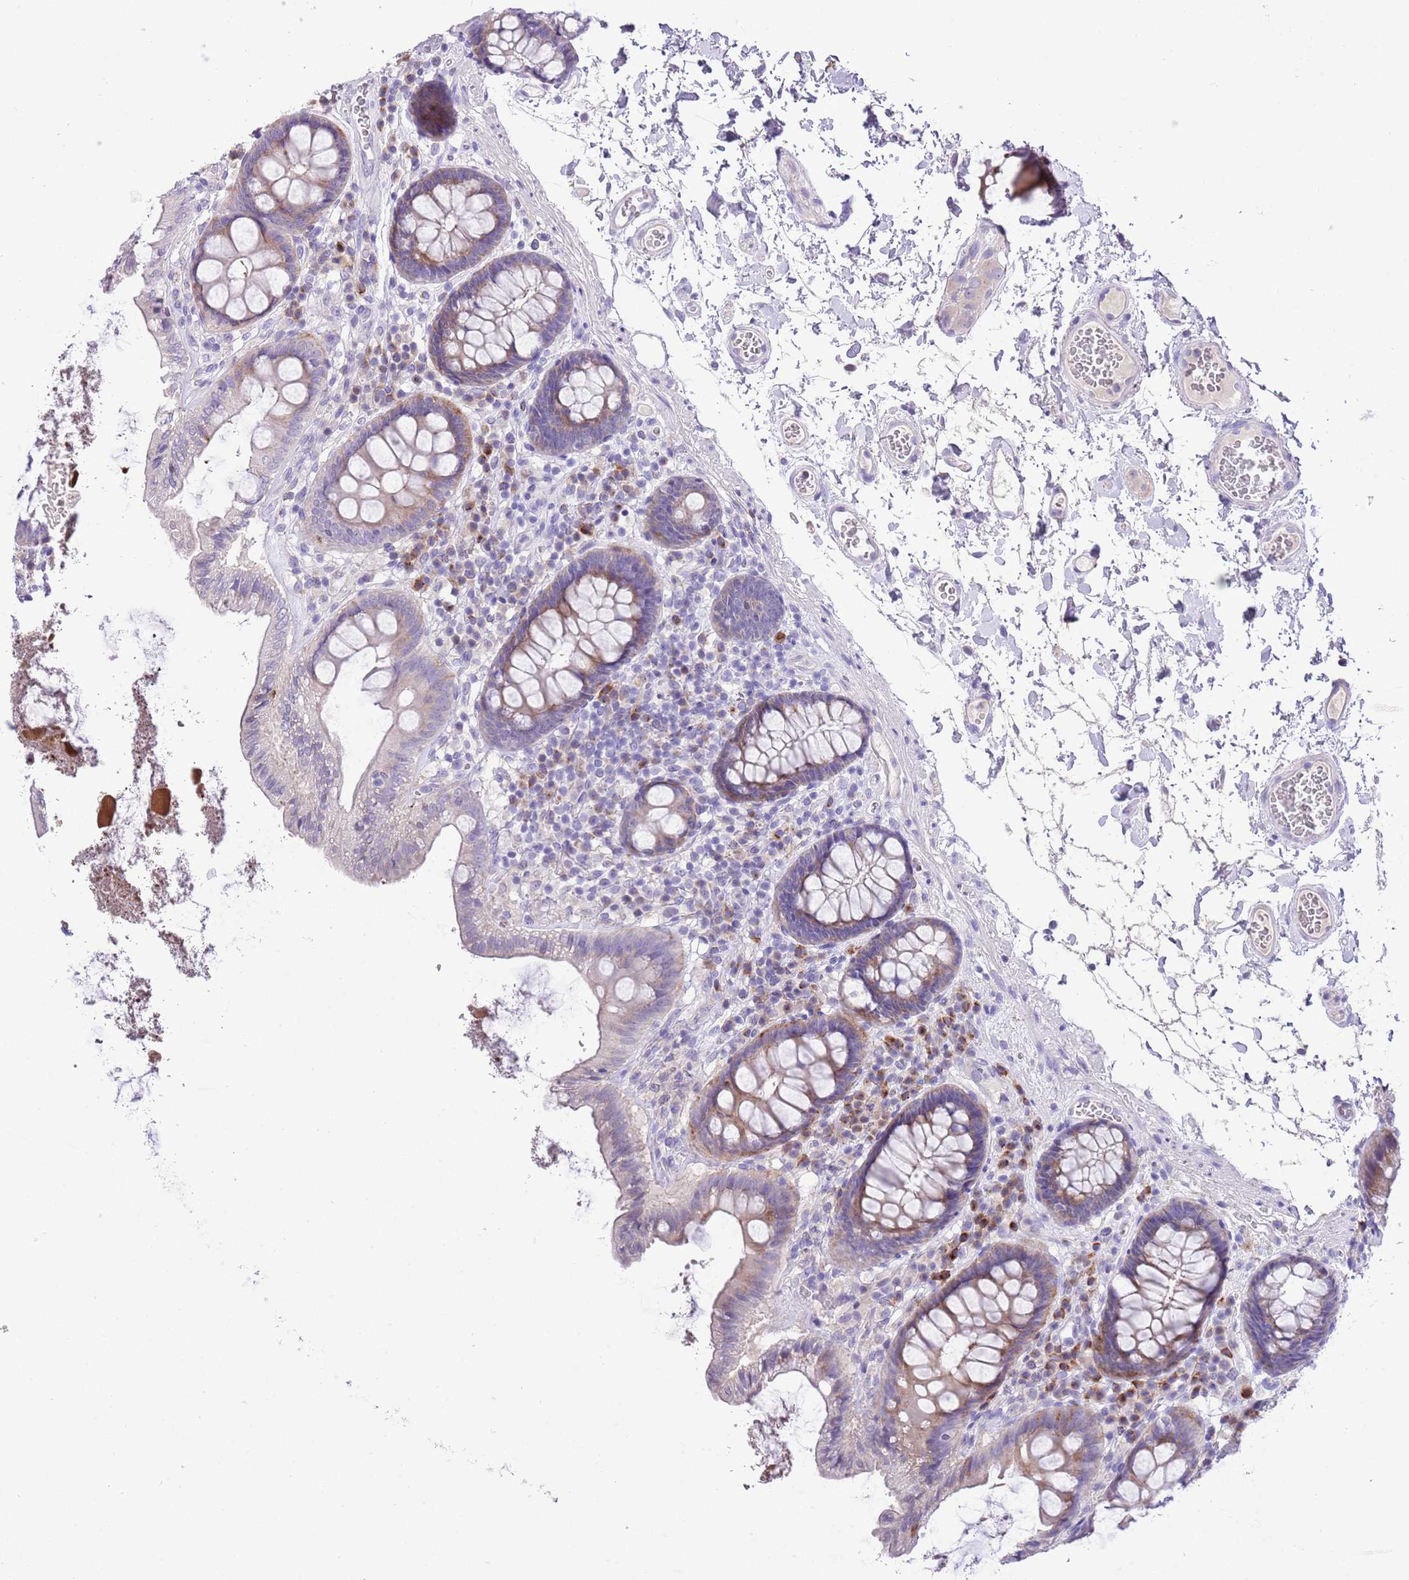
{"staining": {"intensity": "weak", "quantity": "<25%", "location": "cytoplasmic/membranous"}, "tissue": "colon", "cell_type": "Endothelial cells", "image_type": "normal", "snomed": [{"axis": "morphology", "description": "Normal tissue, NOS"}, {"axis": "topography", "description": "Colon"}], "caption": "DAB (3,3'-diaminobenzidine) immunohistochemical staining of benign colon reveals no significant expression in endothelial cells. (DAB (3,3'-diaminobenzidine) immunohistochemistry with hematoxylin counter stain).", "gene": "CLEC2A", "patient": {"sex": "male", "age": 84}}